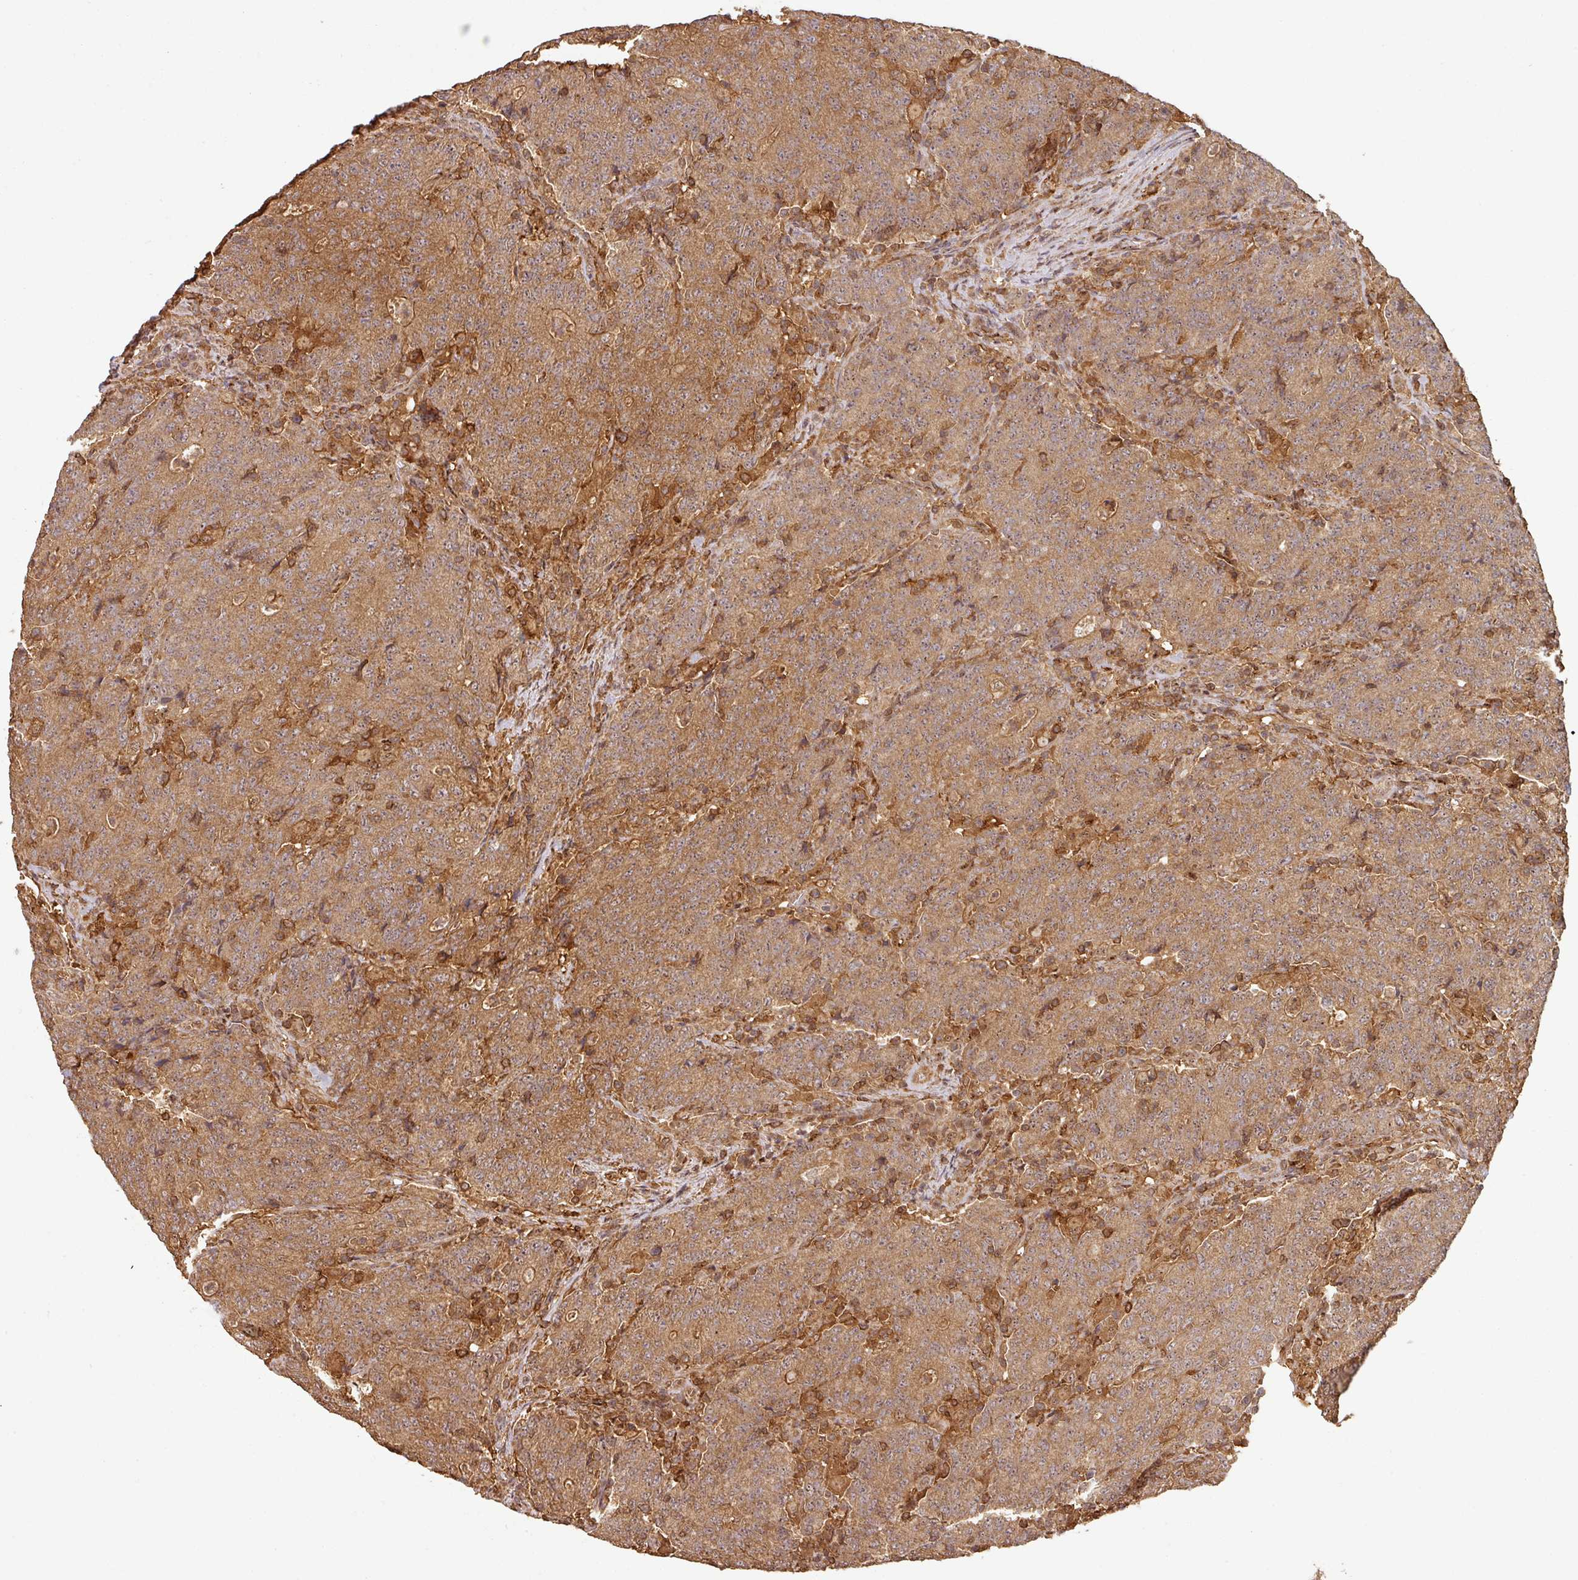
{"staining": {"intensity": "moderate", "quantity": ">75%", "location": "cytoplasmic/membranous"}, "tissue": "colorectal cancer", "cell_type": "Tumor cells", "image_type": "cancer", "snomed": [{"axis": "morphology", "description": "Adenocarcinoma, NOS"}, {"axis": "topography", "description": "Colon"}], "caption": "DAB immunohistochemical staining of adenocarcinoma (colorectal) demonstrates moderate cytoplasmic/membranous protein positivity in approximately >75% of tumor cells.", "gene": "ZNF322", "patient": {"sex": "female", "age": 75}}